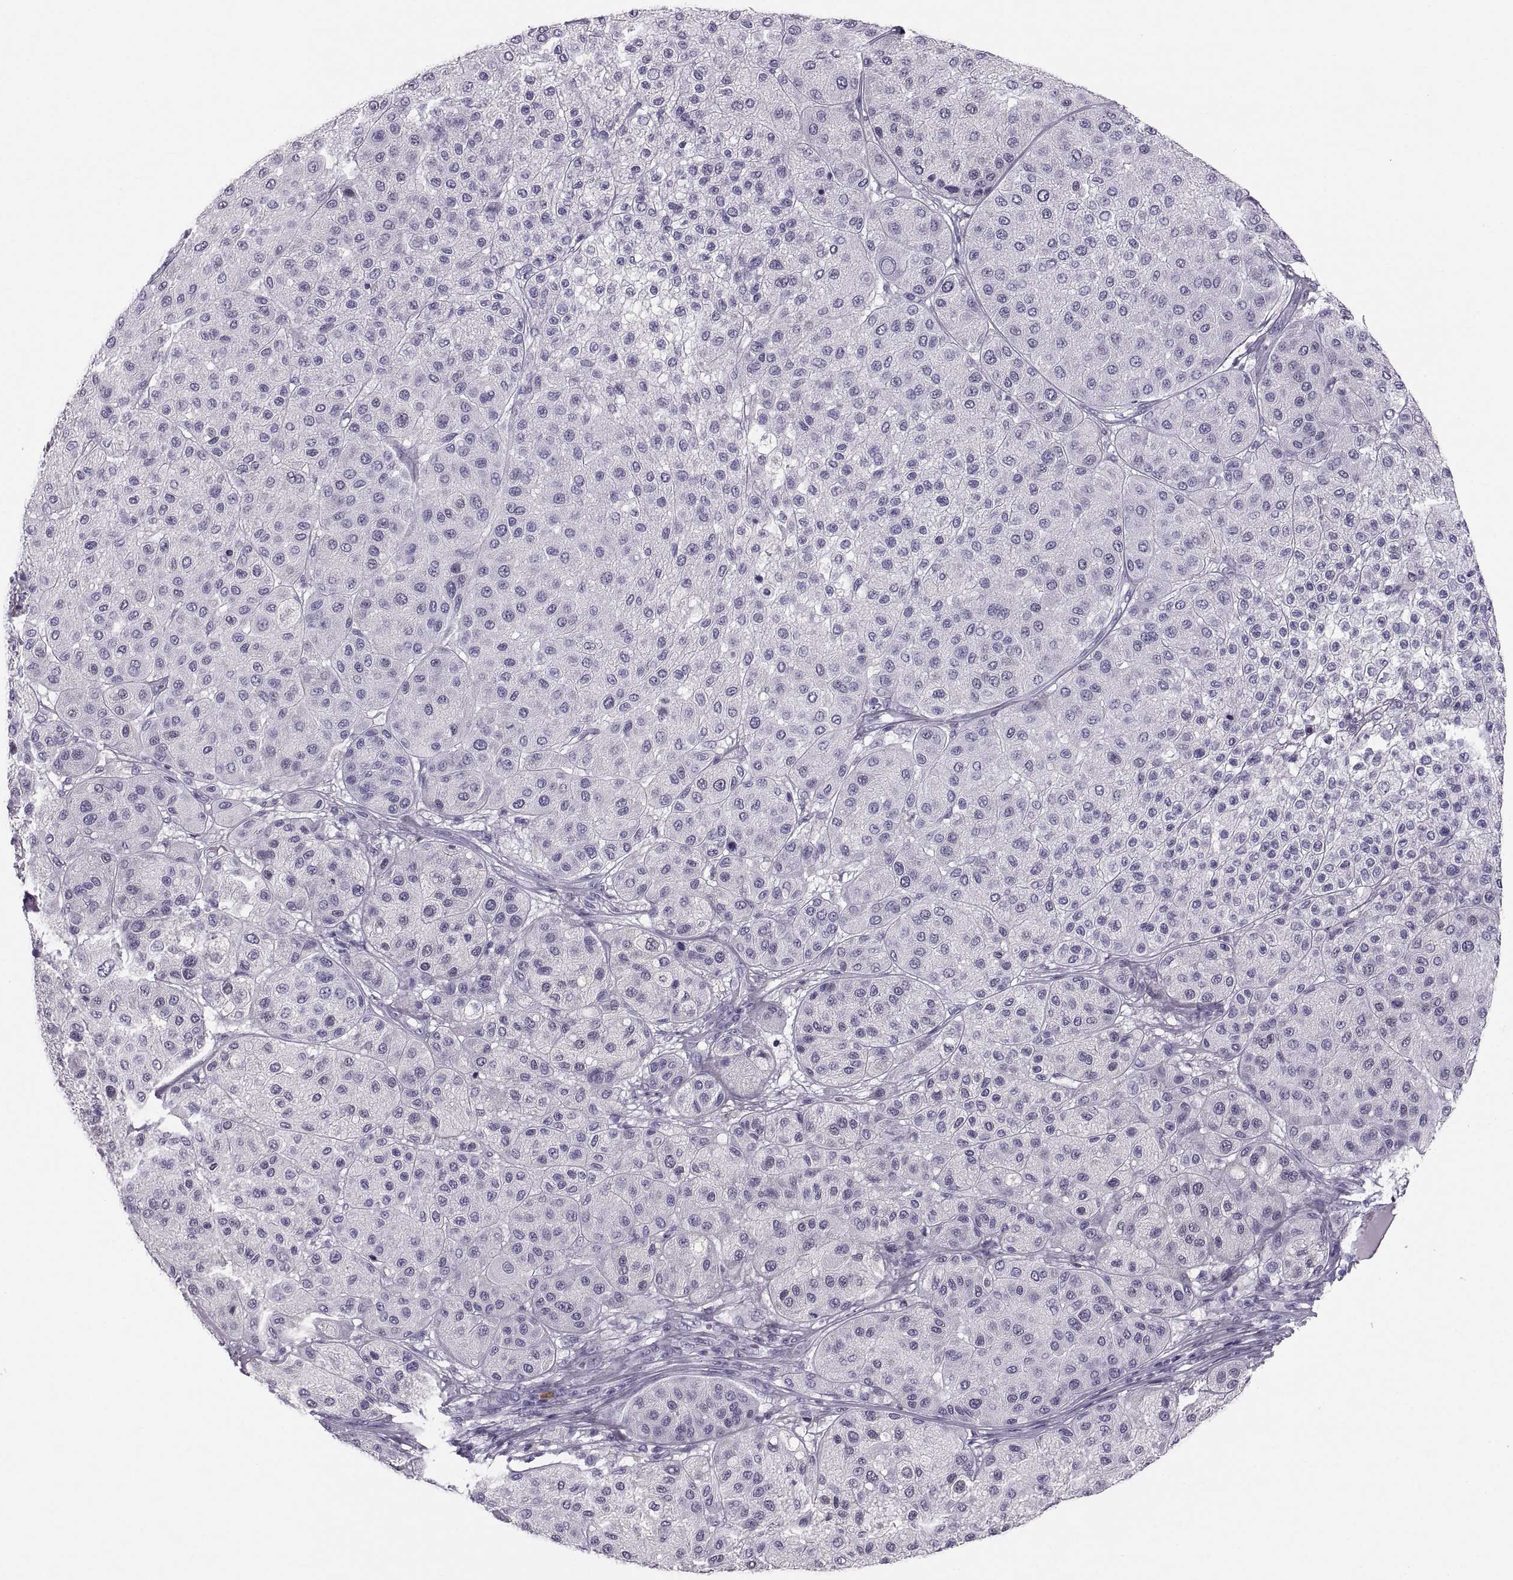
{"staining": {"intensity": "negative", "quantity": "none", "location": "none"}, "tissue": "melanoma", "cell_type": "Tumor cells", "image_type": "cancer", "snomed": [{"axis": "morphology", "description": "Malignant melanoma, Metastatic site"}, {"axis": "topography", "description": "Smooth muscle"}], "caption": "Image shows no protein staining in tumor cells of malignant melanoma (metastatic site) tissue.", "gene": "CT47A10", "patient": {"sex": "male", "age": 41}}